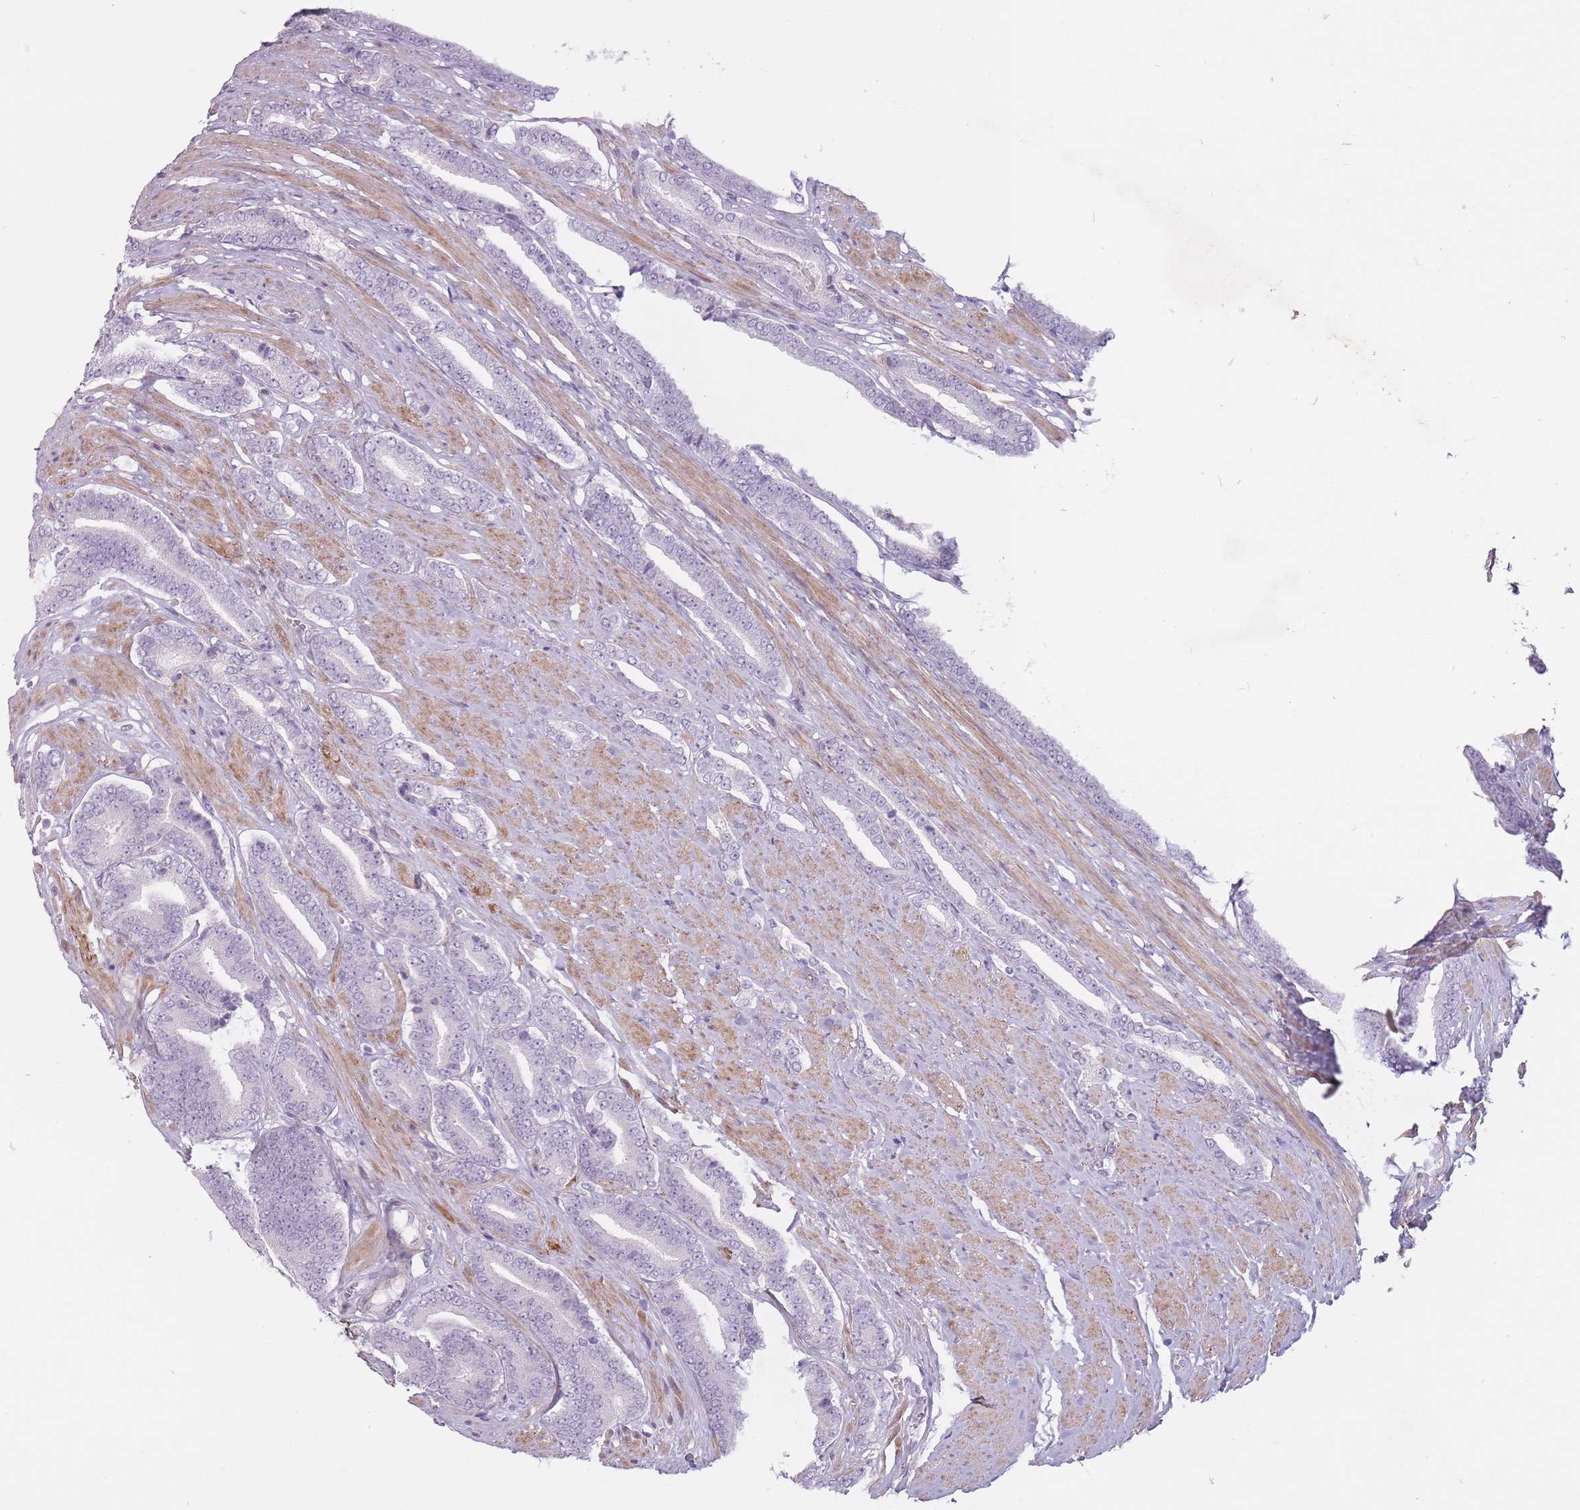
{"staining": {"intensity": "negative", "quantity": "none", "location": "none"}, "tissue": "prostate cancer", "cell_type": "Tumor cells", "image_type": "cancer", "snomed": [{"axis": "morphology", "description": "Adenocarcinoma, NOS"}, {"axis": "topography", "description": "Prostate and seminal vesicle, NOS"}], "caption": "A micrograph of human prostate cancer is negative for staining in tumor cells.", "gene": "RFX4", "patient": {"sex": "male", "age": 76}}